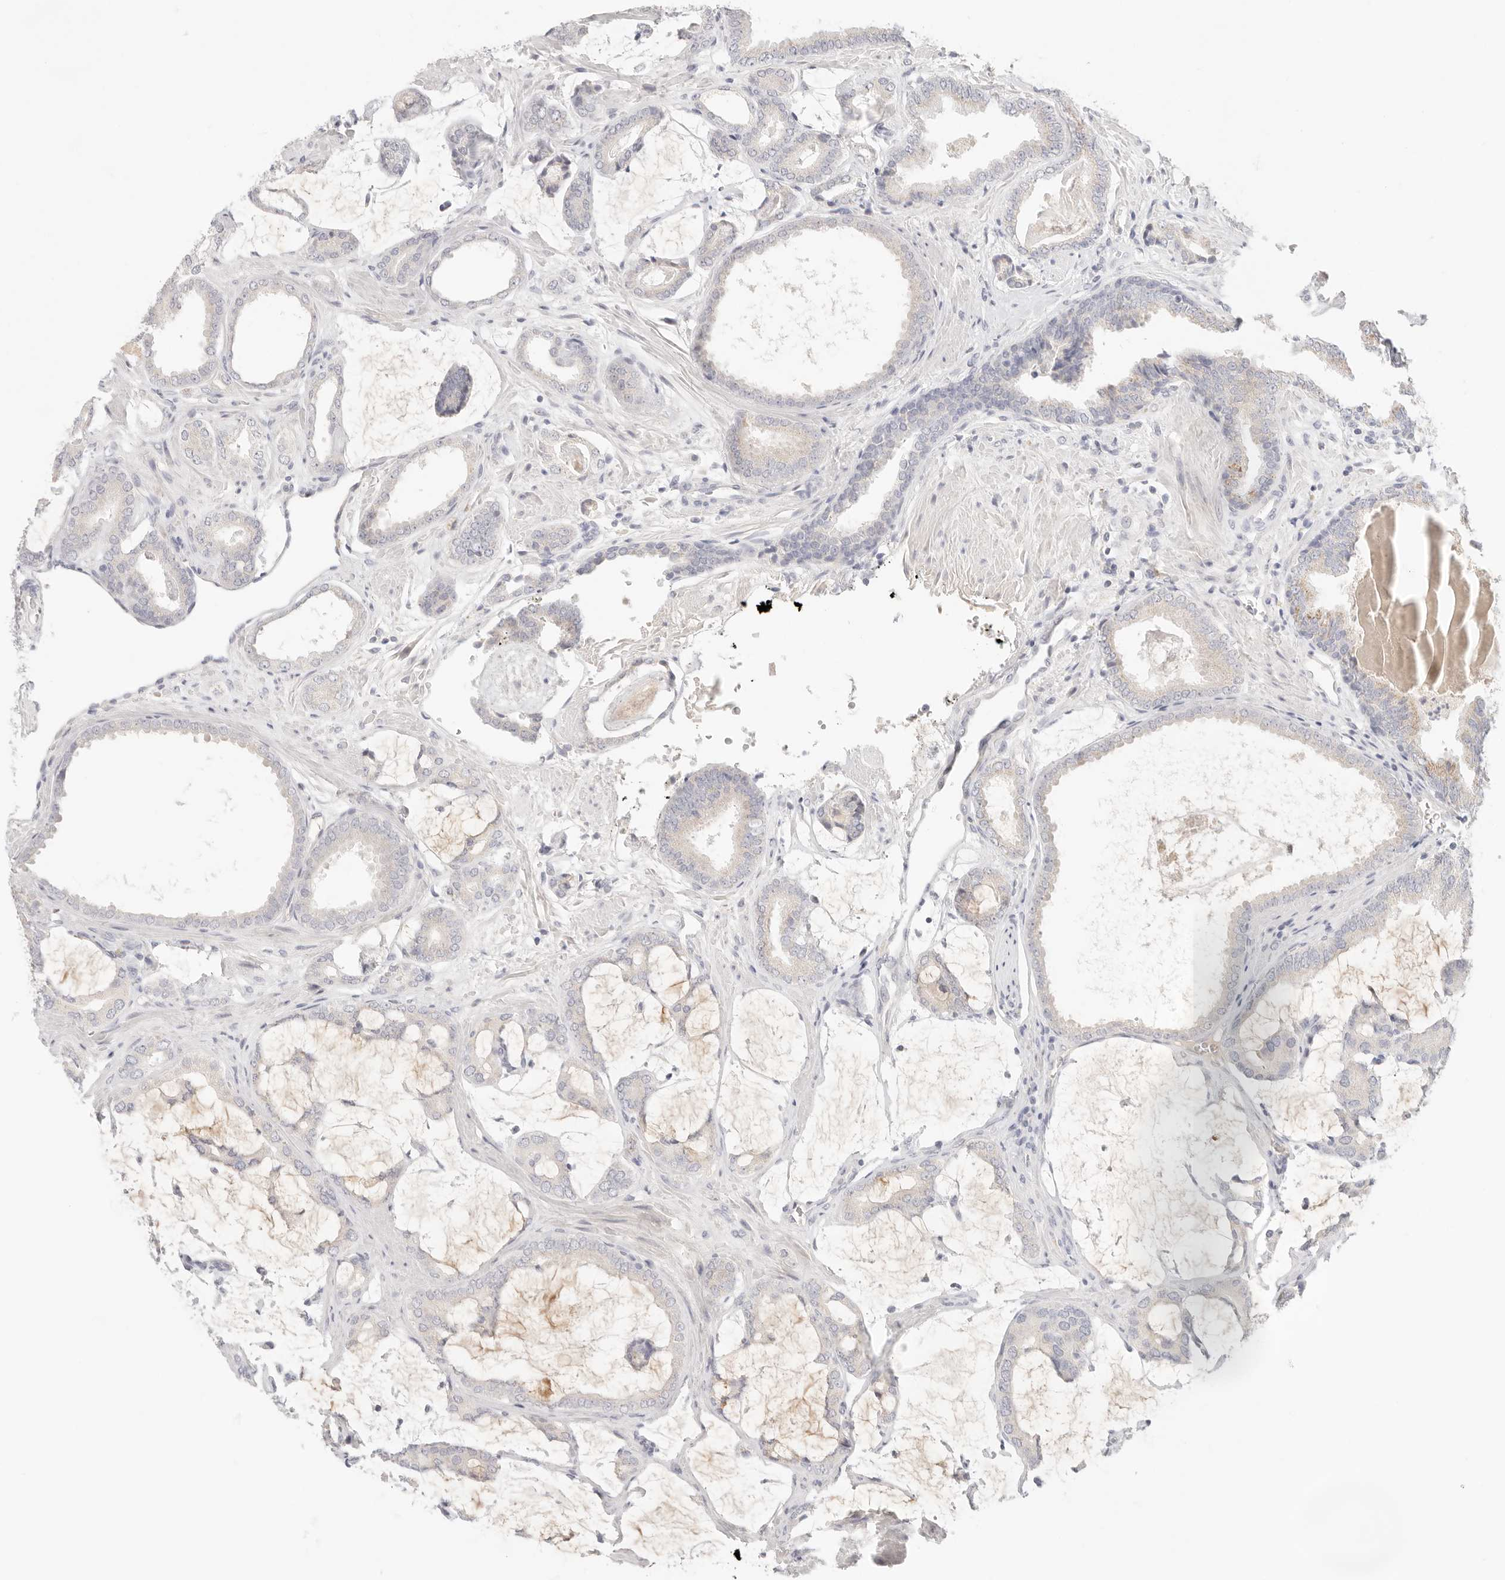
{"staining": {"intensity": "negative", "quantity": "none", "location": "none"}, "tissue": "prostate cancer", "cell_type": "Tumor cells", "image_type": "cancer", "snomed": [{"axis": "morphology", "description": "Adenocarcinoma, Low grade"}, {"axis": "topography", "description": "Prostate"}], "caption": "DAB immunohistochemical staining of prostate cancer exhibits no significant positivity in tumor cells.", "gene": "SPHK1", "patient": {"sex": "male", "age": 71}}